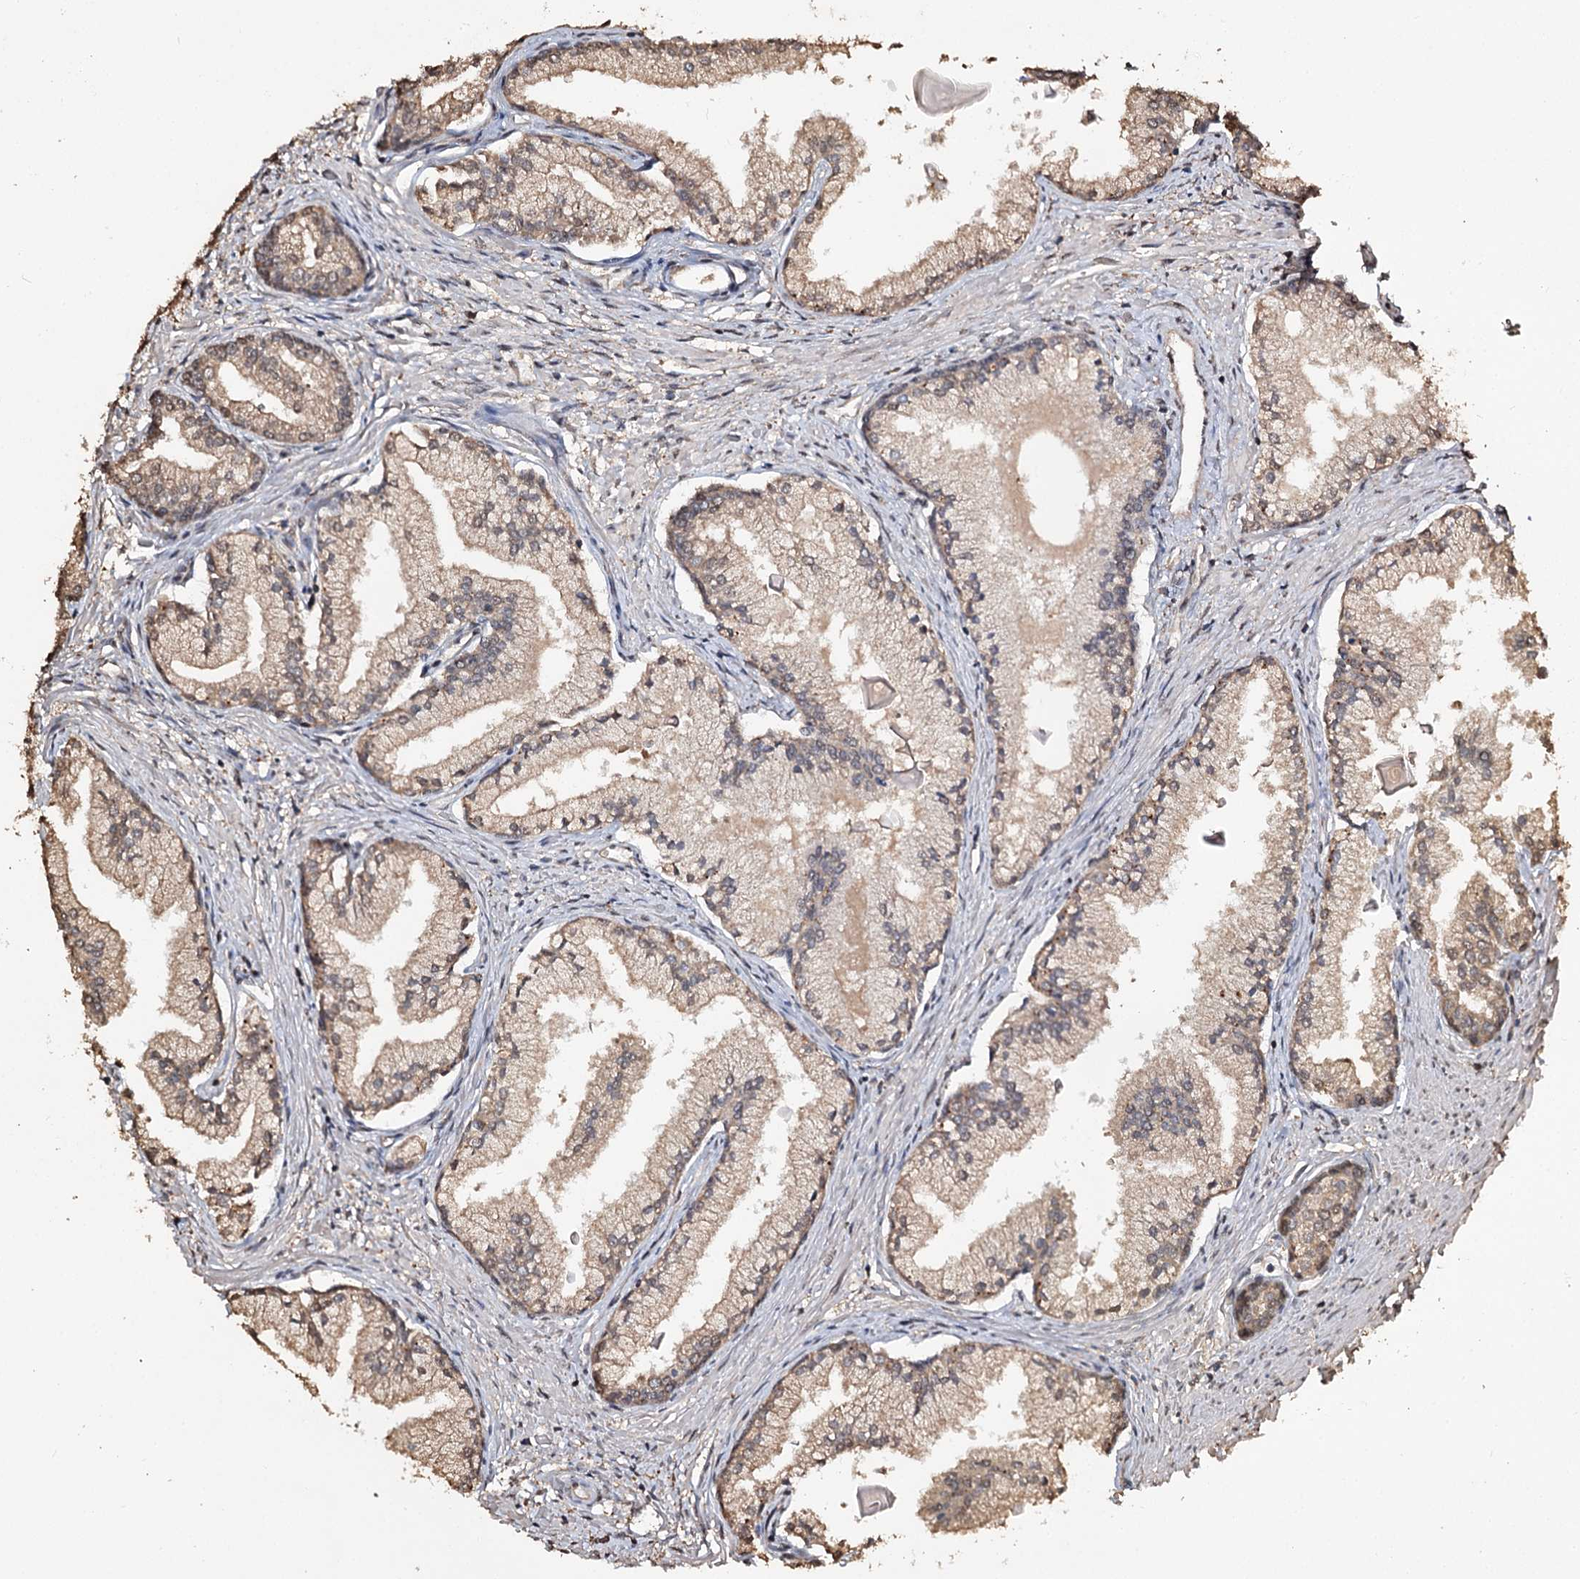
{"staining": {"intensity": "weak", "quantity": "25%-75%", "location": "cytoplasmic/membranous"}, "tissue": "prostate cancer", "cell_type": "Tumor cells", "image_type": "cancer", "snomed": [{"axis": "morphology", "description": "Adenocarcinoma, High grade"}, {"axis": "topography", "description": "Prostate"}], "caption": "Immunohistochemistry of prostate cancer (adenocarcinoma (high-grade)) shows low levels of weak cytoplasmic/membranous expression in about 25%-75% of tumor cells.", "gene": "PLCH1", "patient": {"sex": "male", "age": 68}}